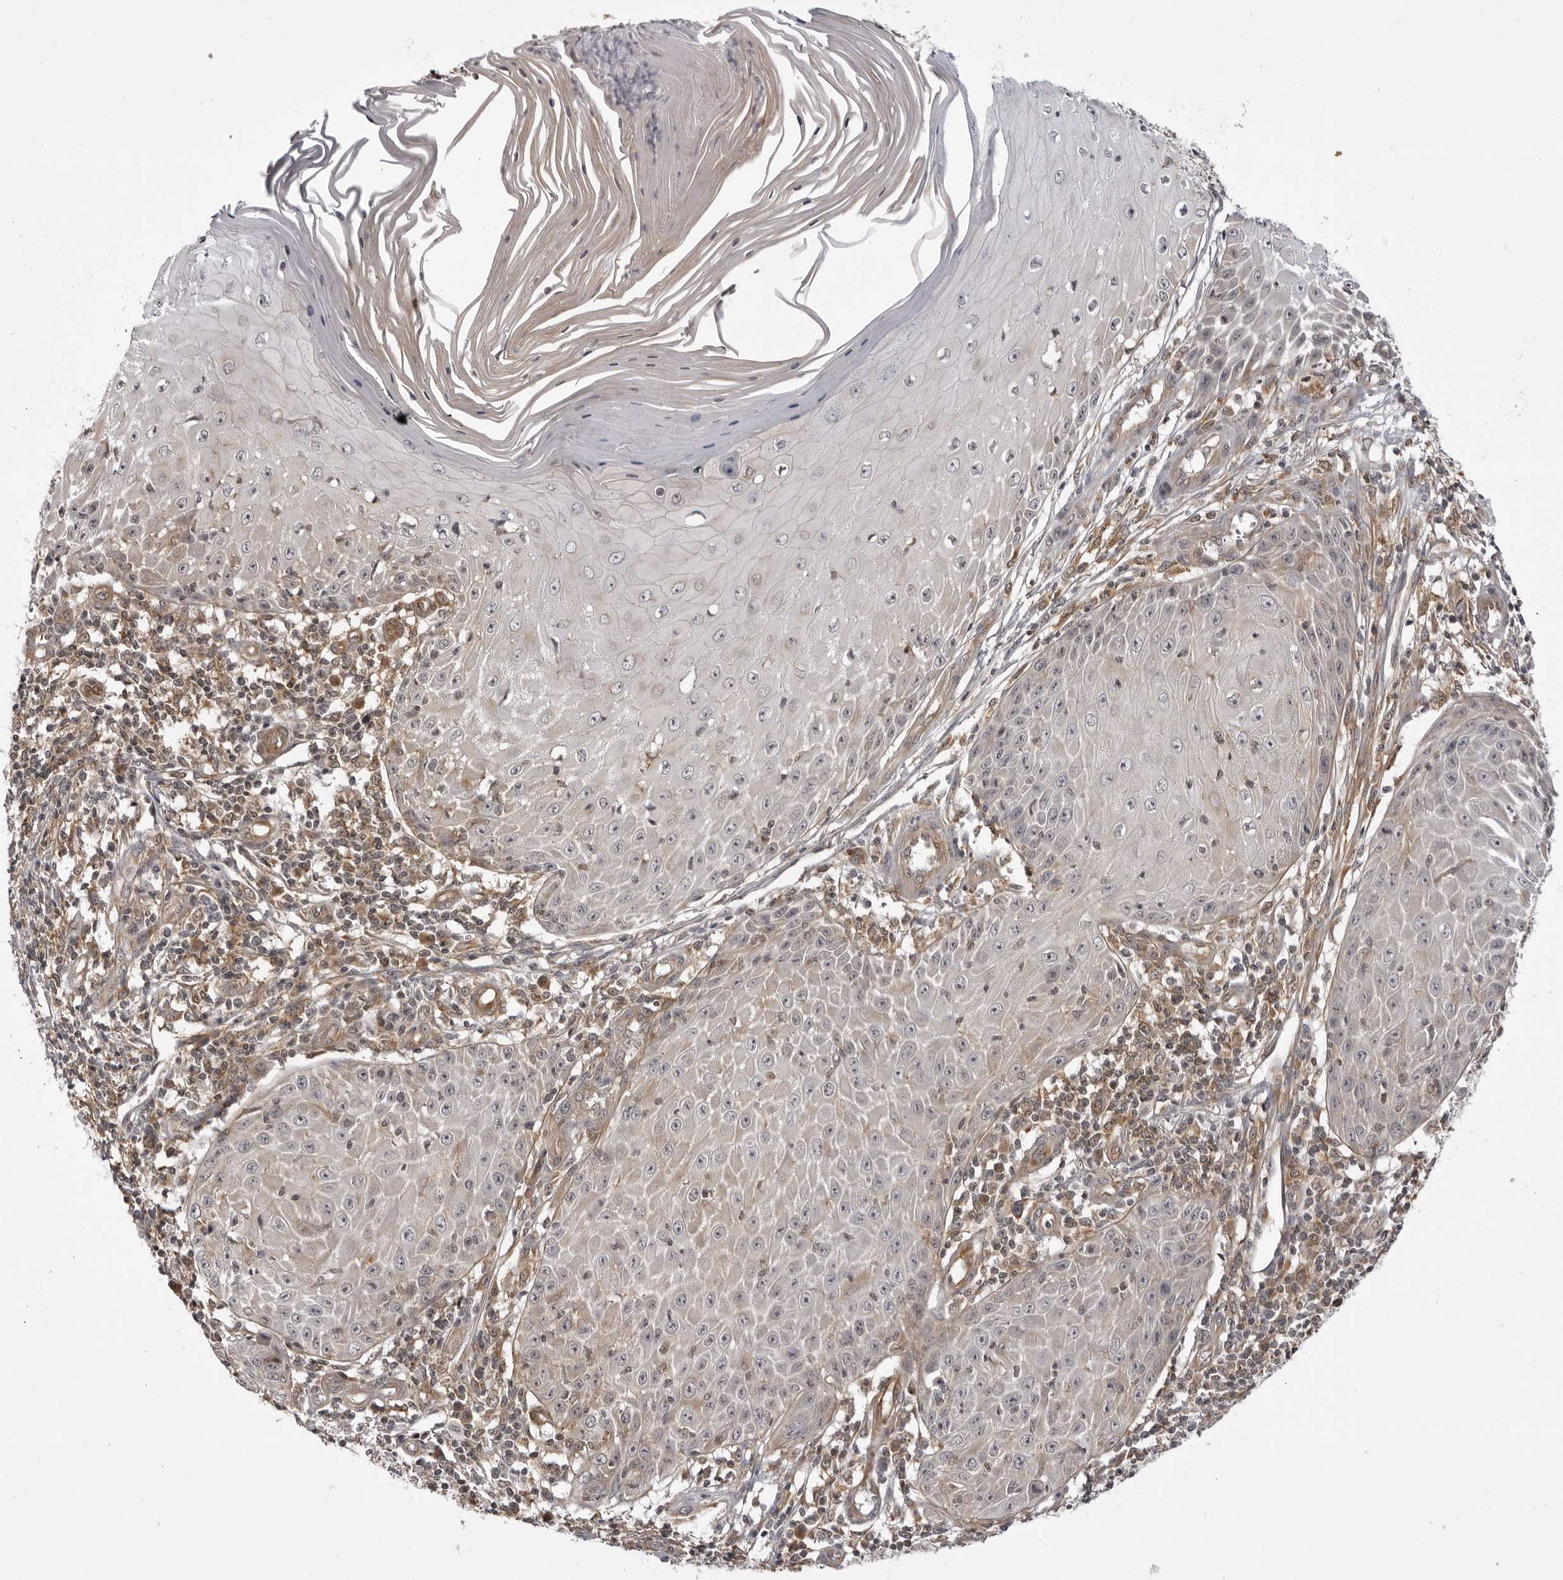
{"staining": {"intensity": "moderate", "quantity": "<25%", "location": "cytoplasmic/membranous"}, "tissue": "skin cancer", "cell_type": "Tumor cells", "image_type": "cancer", "snomed": [{"axis": "morphology", "description": "Squamous cell carcinoma, NOS"}, {"axis": "topography", "description": "Skin"}], "caption": "Squamous cell carcinoma (skin) tissue demonstrates moderate cytoplasmic/membranous staining in about <25% of tumor cells, visualized by immunohistochemistry.", "gene": "USP43", "patient": {"sex": "female", "age": 73}}